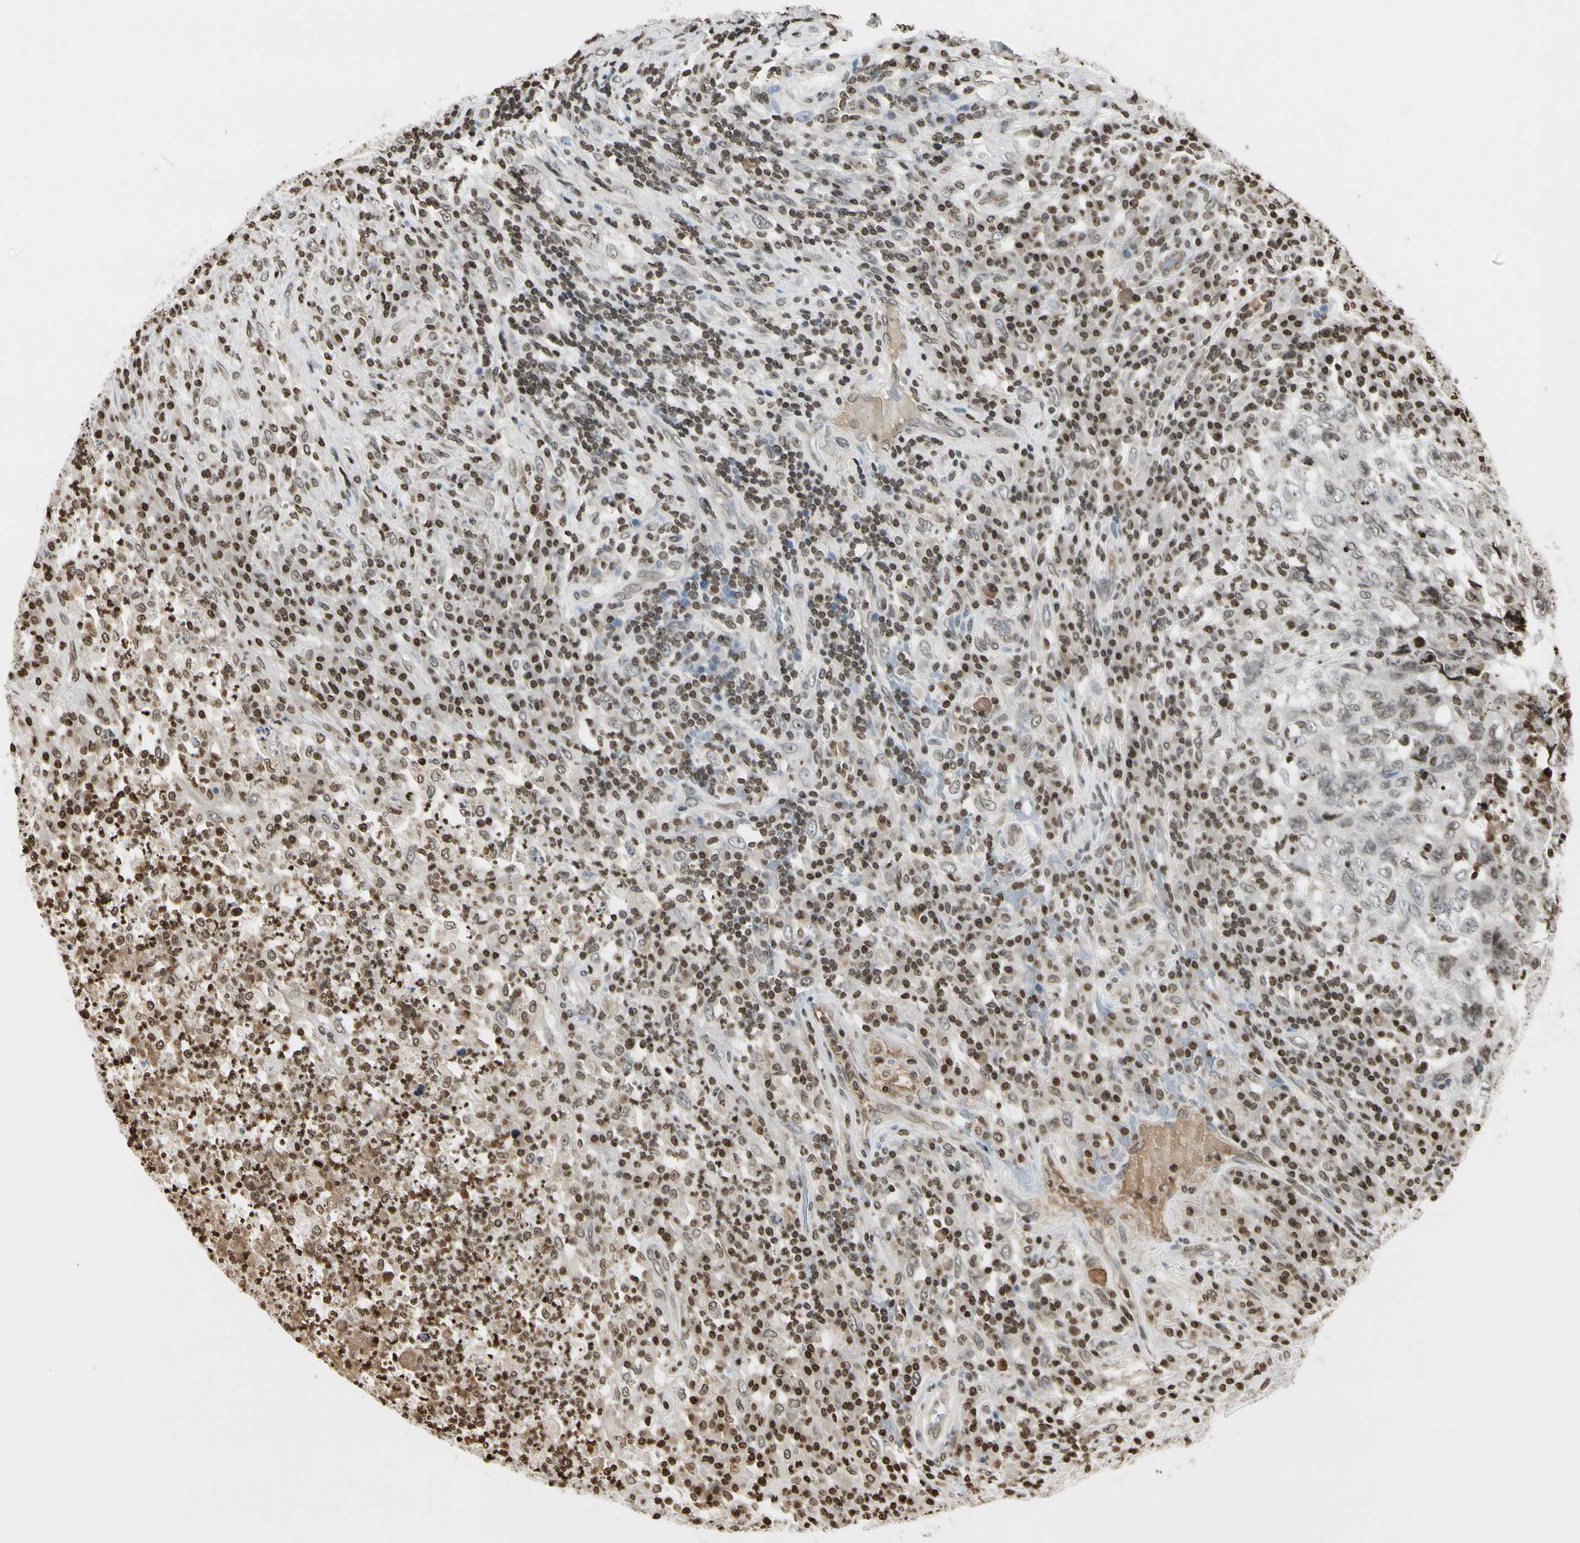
{"staining": {"intensity": "weak", "quantity": ">75%", "location": "cytoplasmic/membranous,nuclear"}, "tissue": "testis cancer", "cell_type": "Tumor cells", "image_type": "cancer", "snomed": [{"axis": "morphology", "description": "Necrosis, NOS"}, {"axis": "morphology", "description": "Carcinoma, Embryonal, NOS"}, {"axis": "topography", "description": "Testis"}], "caption": "Protein expression by IHC exhibits weak cytoplasmic/membranous and nuclear positivity in about >75% of tumor cells in testis cancer (embryonal carcinoma).", "gene": "RORA", "patient": {"sex": "male", "age": 19}}